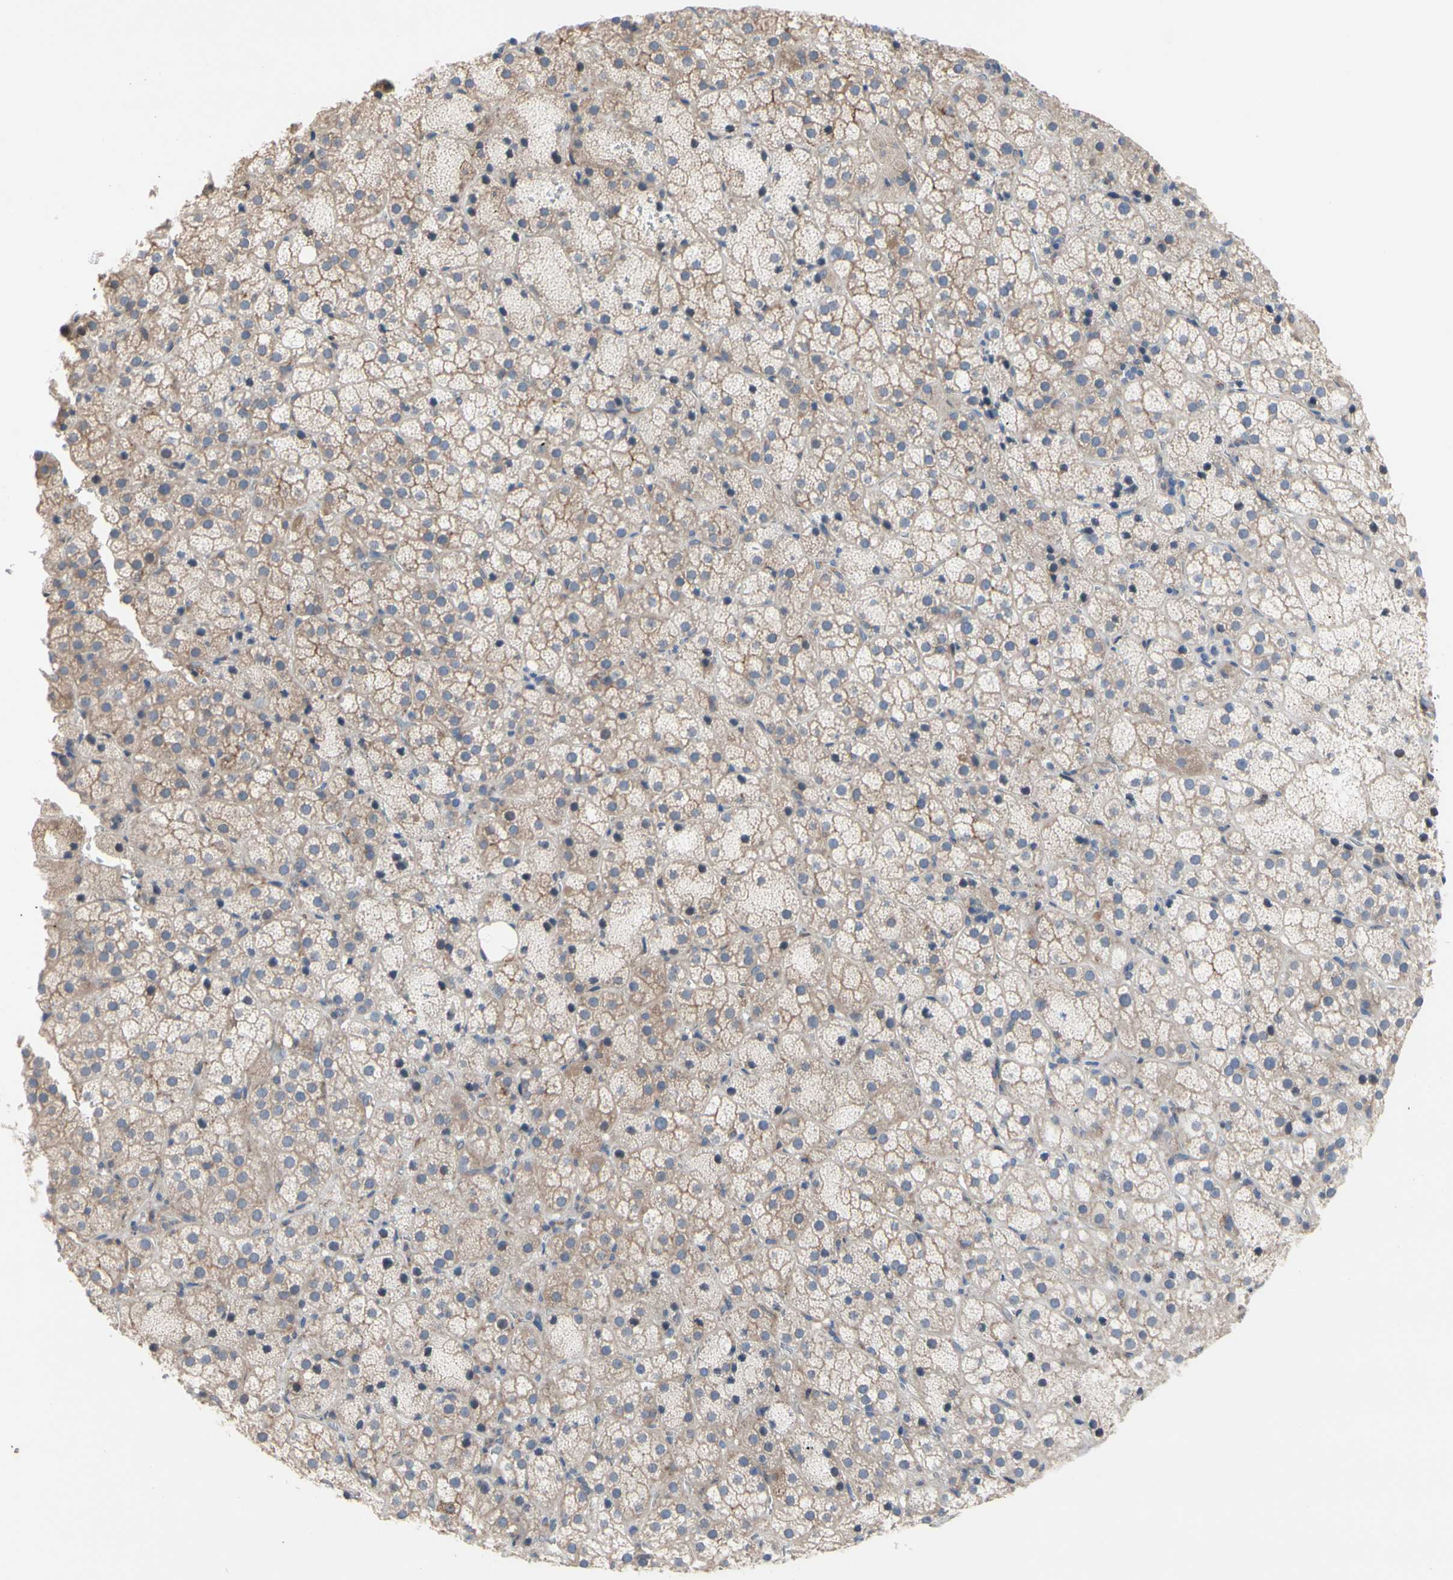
{"staining": {"intensity": "moderate", "quantity": ">75%", "location": "cytoplasmic/membranous"}, "tissue": "adrenal gland", "cell_type": "Glandular cells", "image_type": "normal", "snomed": [{"axis": "morphology", "description": "Normal tissue, NOS"}, {"axis": "topography", "description": "Adrenal gland"}], "caption": "Protein analysis of benign adrenal gland shows moderate cytoplasmic/membranous staining in about >75% of glandular cells.", "gene": "TTC14", "patient": {"sex": "female", "age": 57}}